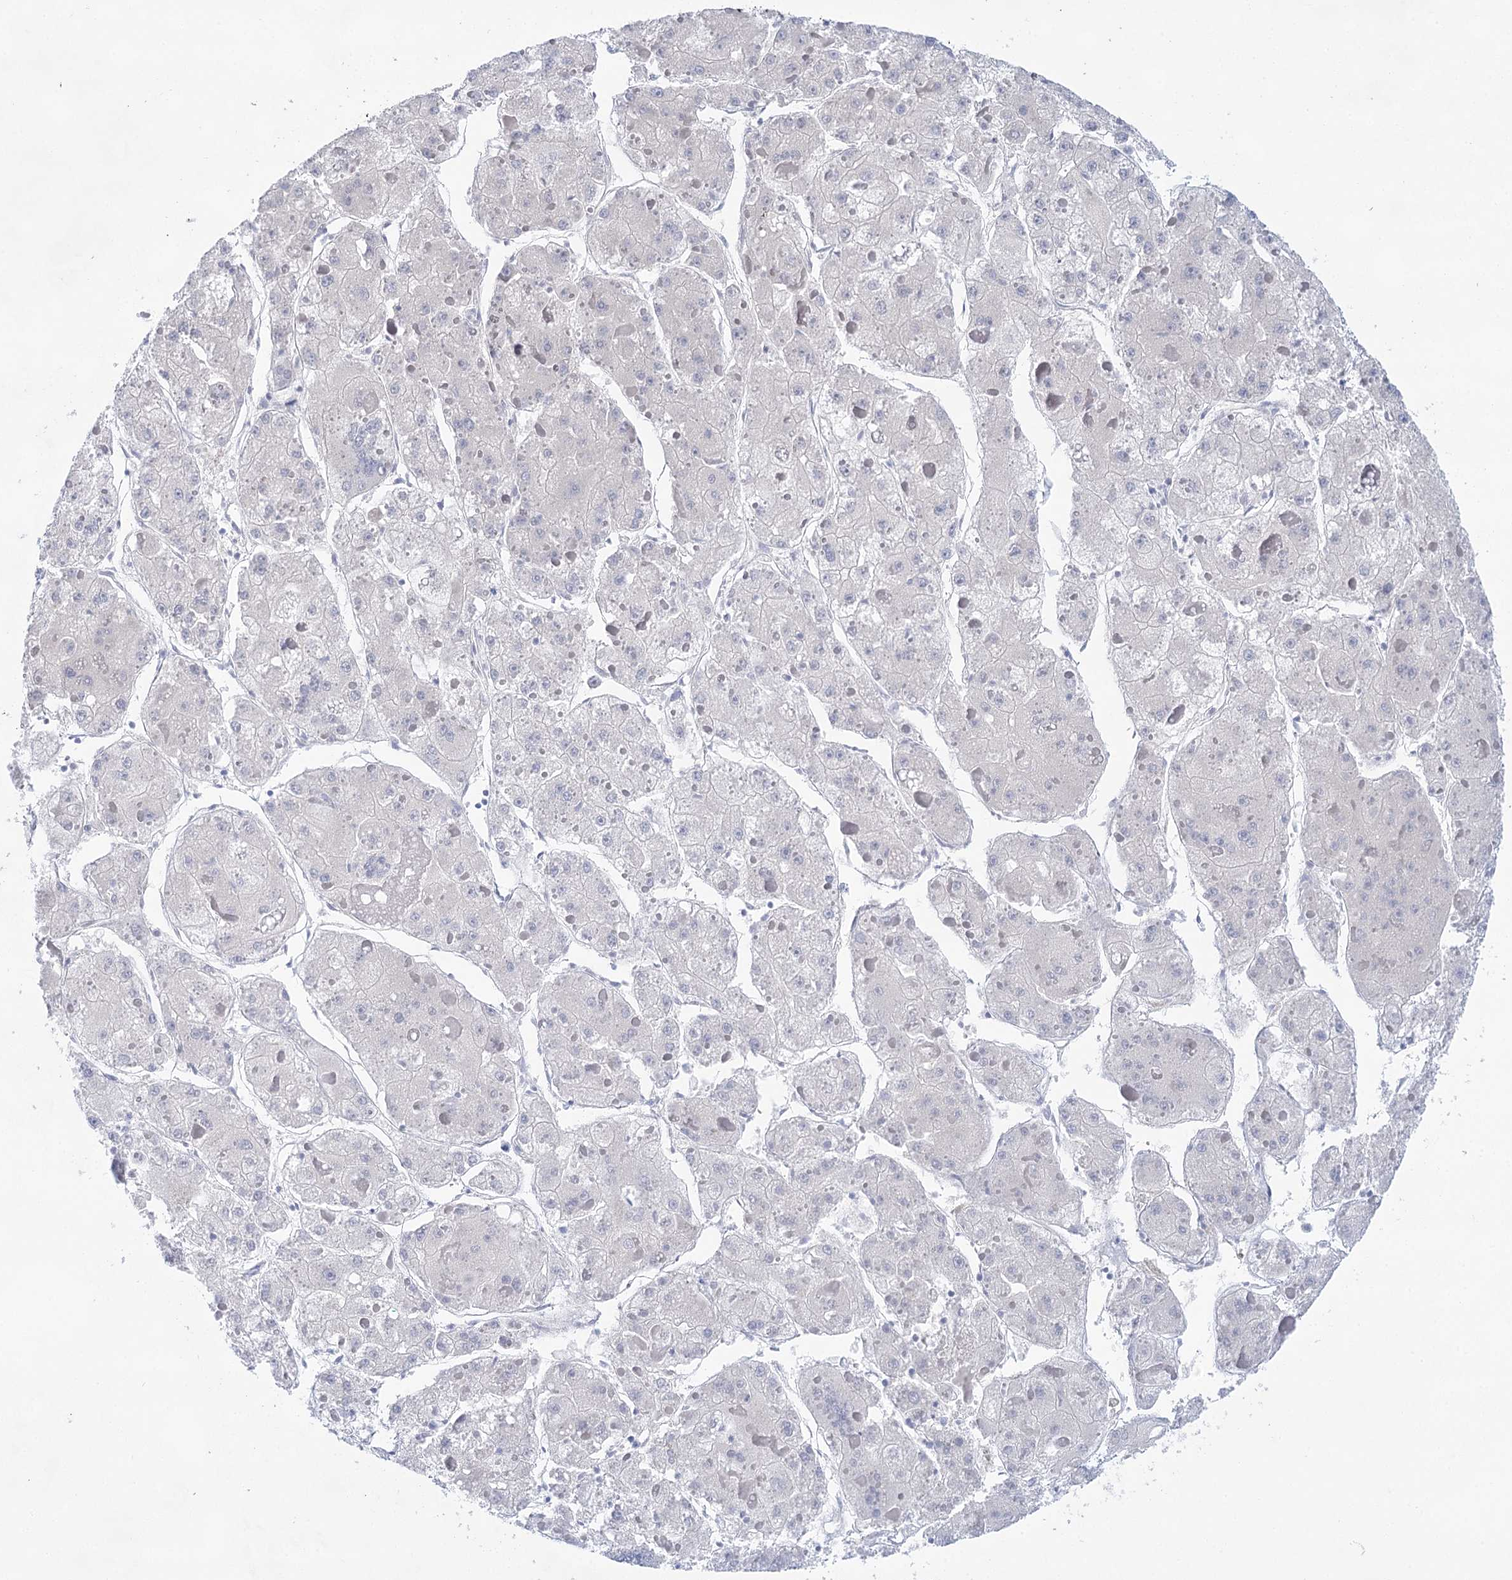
{"staining": {"intensity": "negative", "quantity": "none", "location": "none"}, "tissue": "liver cancer", "cell_type": "Tumor cells", "image_type": "cancer", "snomed": [{"axis": "morphology", "description": "Carcinoma, Hepatocellular, NOS"}, {"axis": "topography", "description": "Liver"}], "caption": "Immunohistochemical staining of liver hepatocellular carcinoma displays no significant positivity in tumor cells.", "gene": "LALBA", "patient": {"sex": "female", "age": 73}}